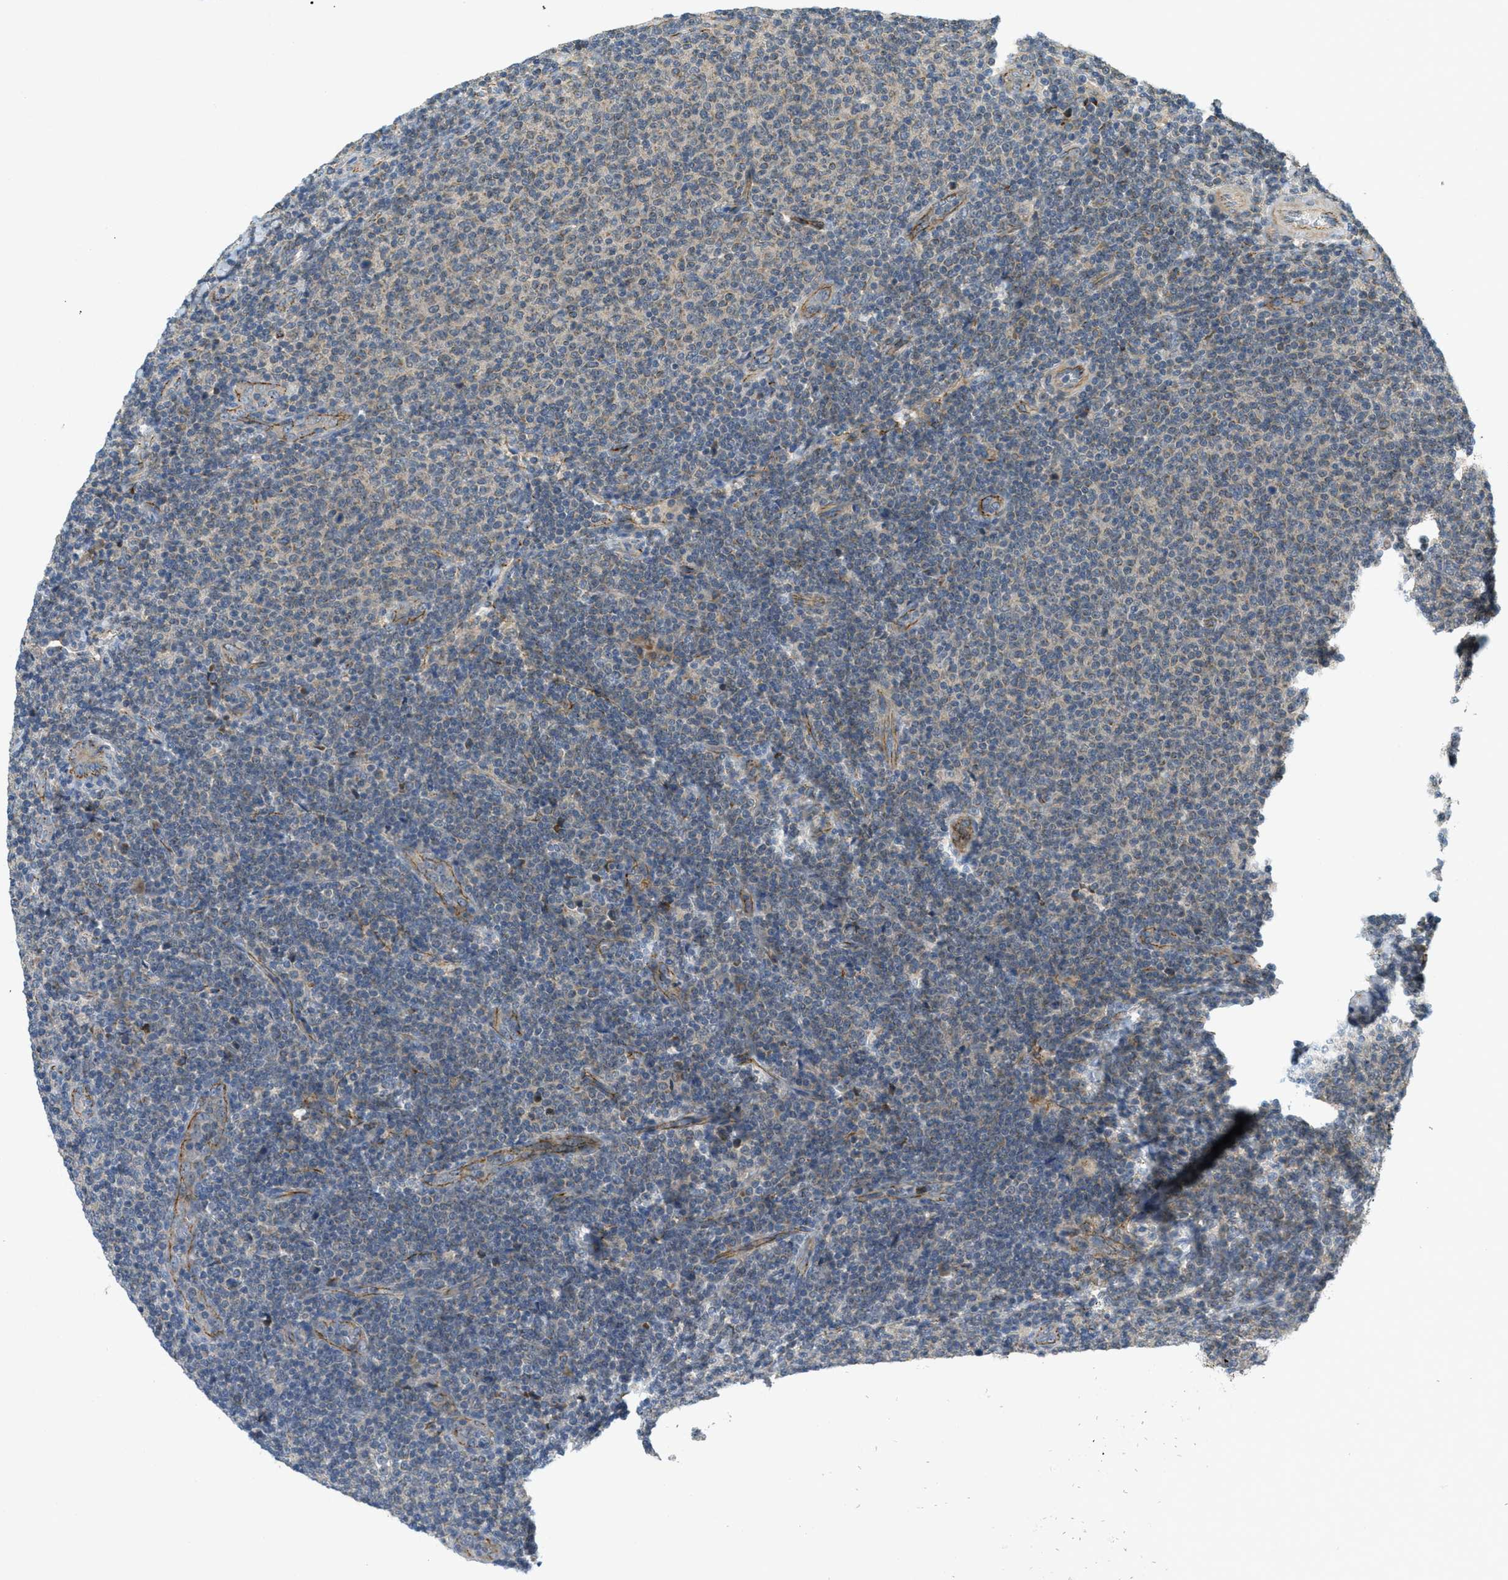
{"staining": {"intensity": "negative", "quantity": "none", "location": "none"}, "tissue": "lymphoma", "cell_type": "Tumor cells", "image_type": "cancer", "snomed": [{"axis": "morphology", "description": "Malignant lymphoma, non-Hodgkin's type, Low grade"}, {"axis": "topography", "description": "Lymph node"}], "caption": "An immunohistochemistry (IHC) histopathology image of malignant lymphoma, non-Hodgkin's type (low-grade) is shown. There is no staining in tumor cells of malignant lymphoma, non-Hodgkin's type (low-grade).", "gene": "JCAD", "patient": {"sex": "male", "age": 66}}